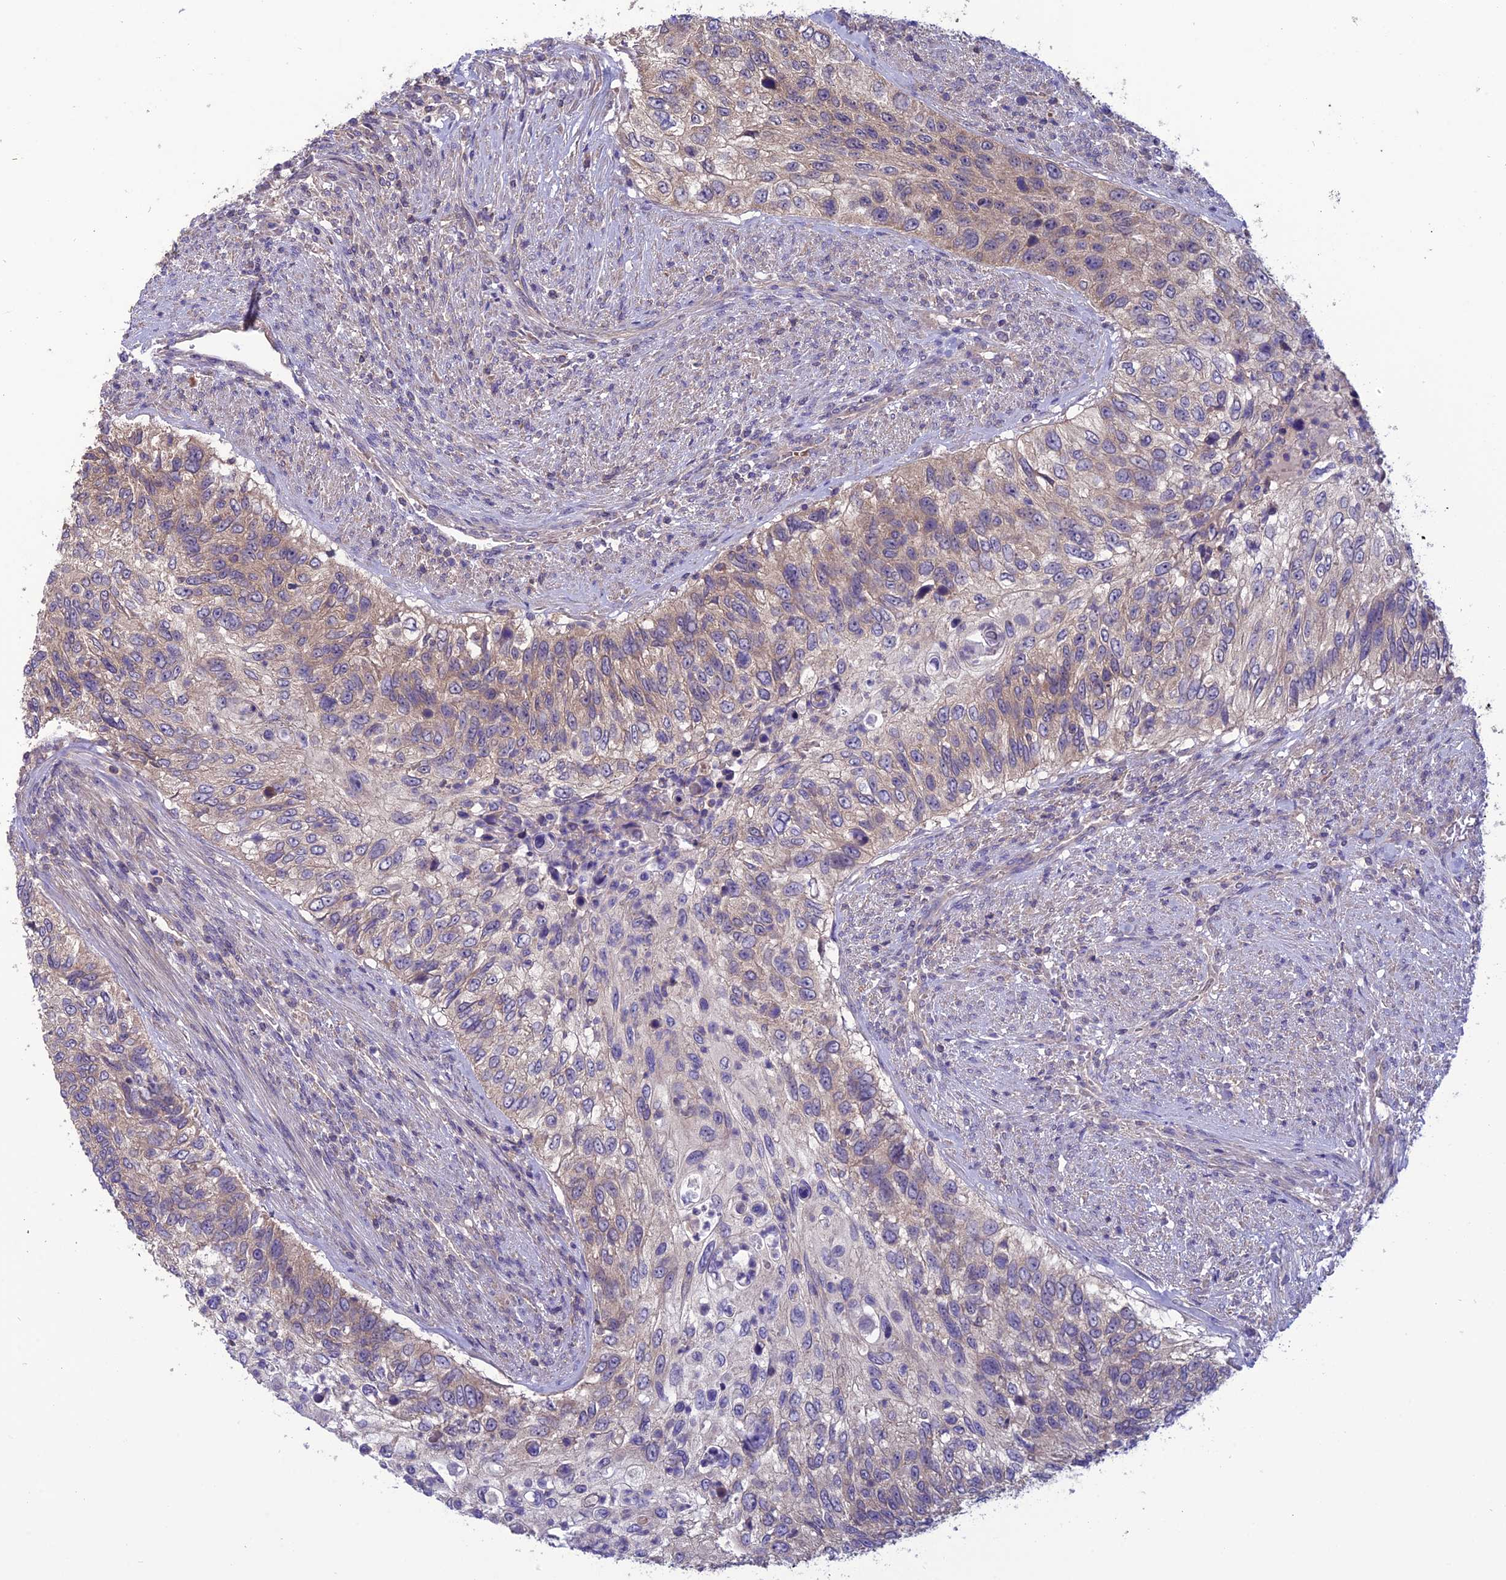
{"staining": {"intensity": "weak", "quantity": "<25%", "location": "cytoplasmic/membranous"}, "tissue": "urothelial cancer", "cell_type": "Tumor cells", "image_type": "cancer", "snomed": [{"axis": "morphology", "description": "Urothelial carcinoma, High grade"}, {"axis": "topography", "description": "Urinary bladder"}], "caption": "Human urothelial cancer stained for a protein using immunohistochemistry (IHC) shows no staining in tumor cells.", "gene": "PSMF1", "patient": {"sex": "female", "age": 60}}